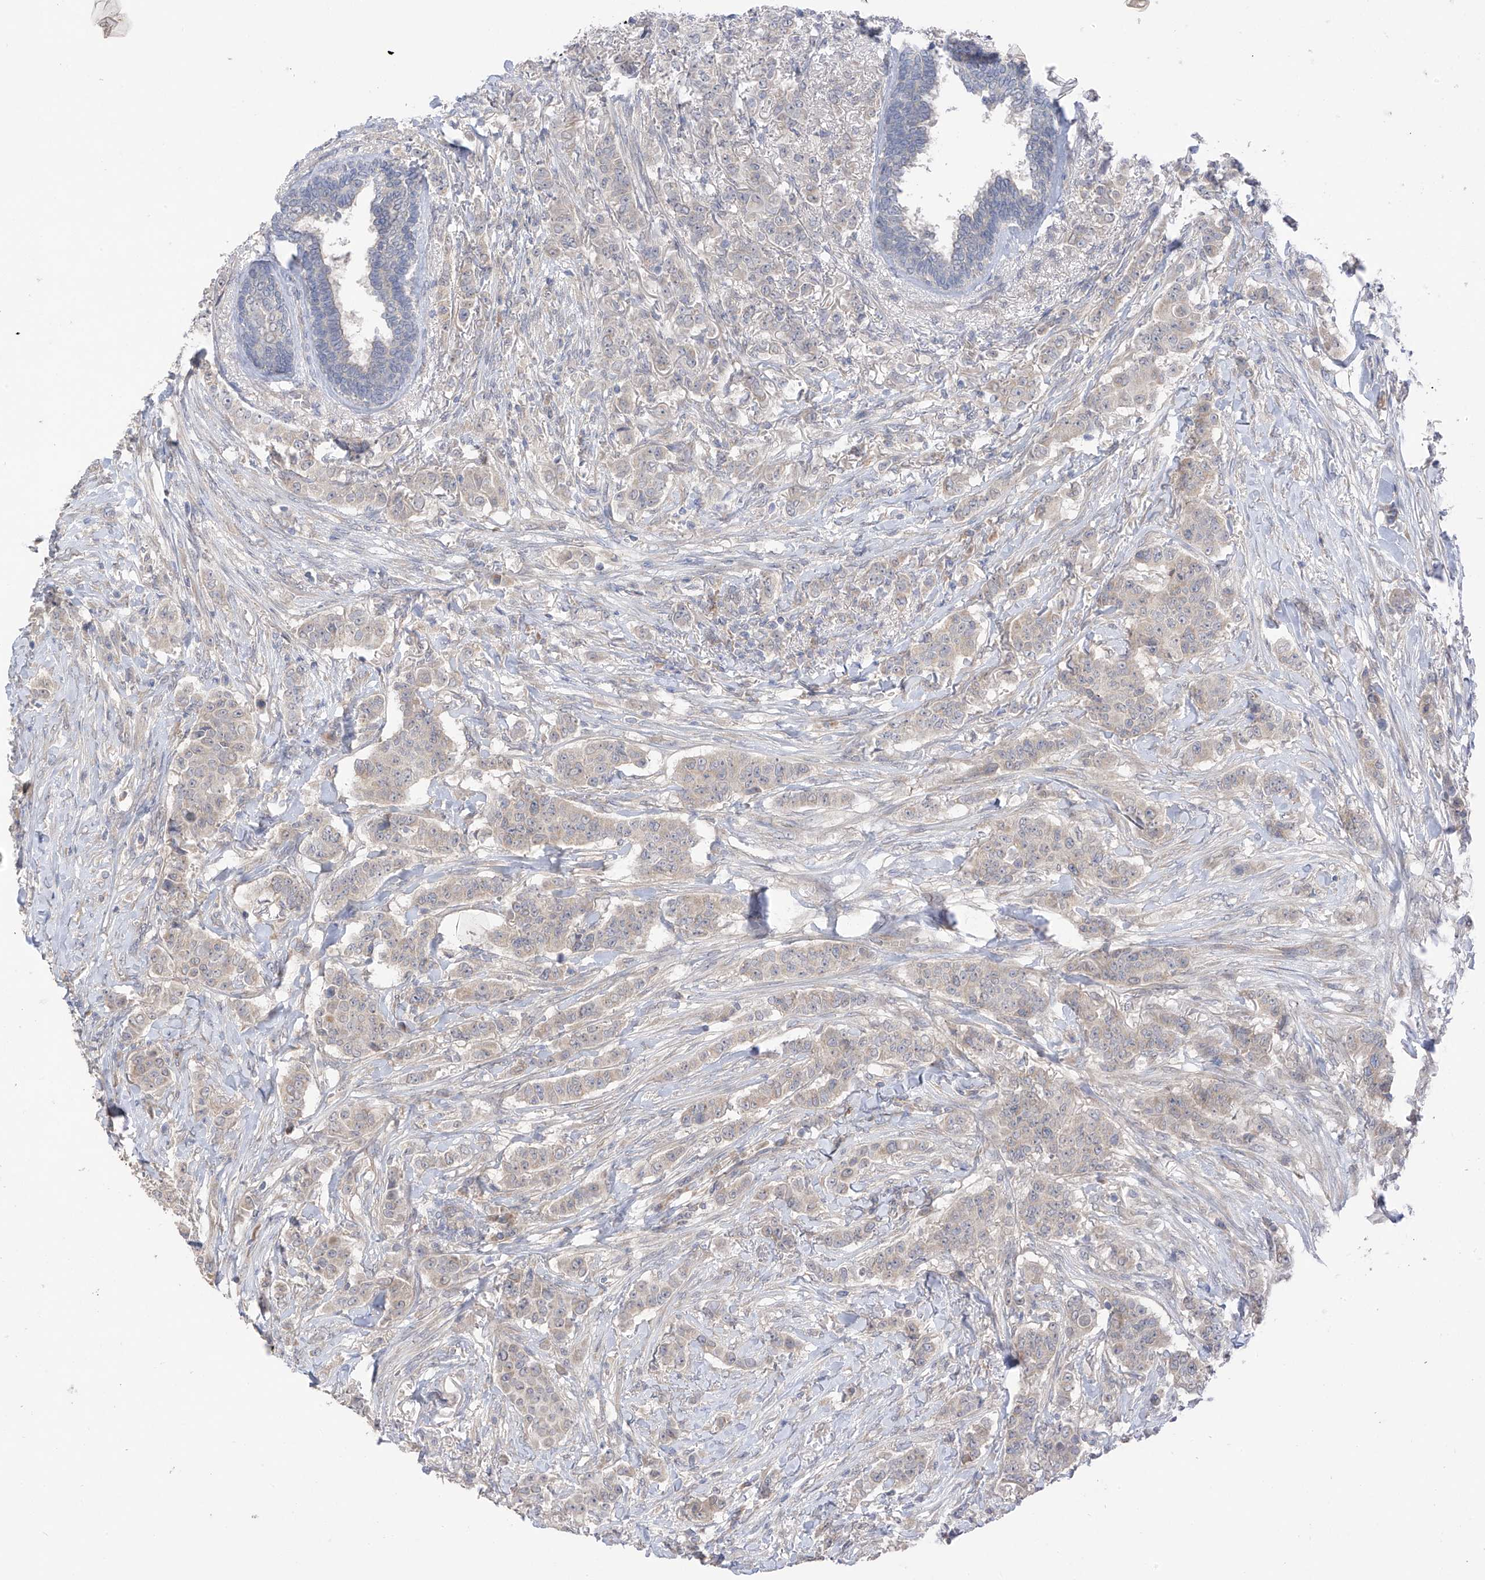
{"staining": {"intensity": "weak", "quantity": "<25%", "location": "cytoplasmic/membranous"}, "tissue": "breast cancer", "cell_type": "Tumor cells", "image_type": "cancer", "snomed": [{"axis": "morphology", "description": "Duct carcinoma"}, {"axis": "topography", "description": "Breast"}], "caption": "Breast cancer stained for a protein using immunohistochemistry (IHC) reveals no staining tumor cells.", "gene": "NALCN", "patient": {"sex": "female", "age": 40}}